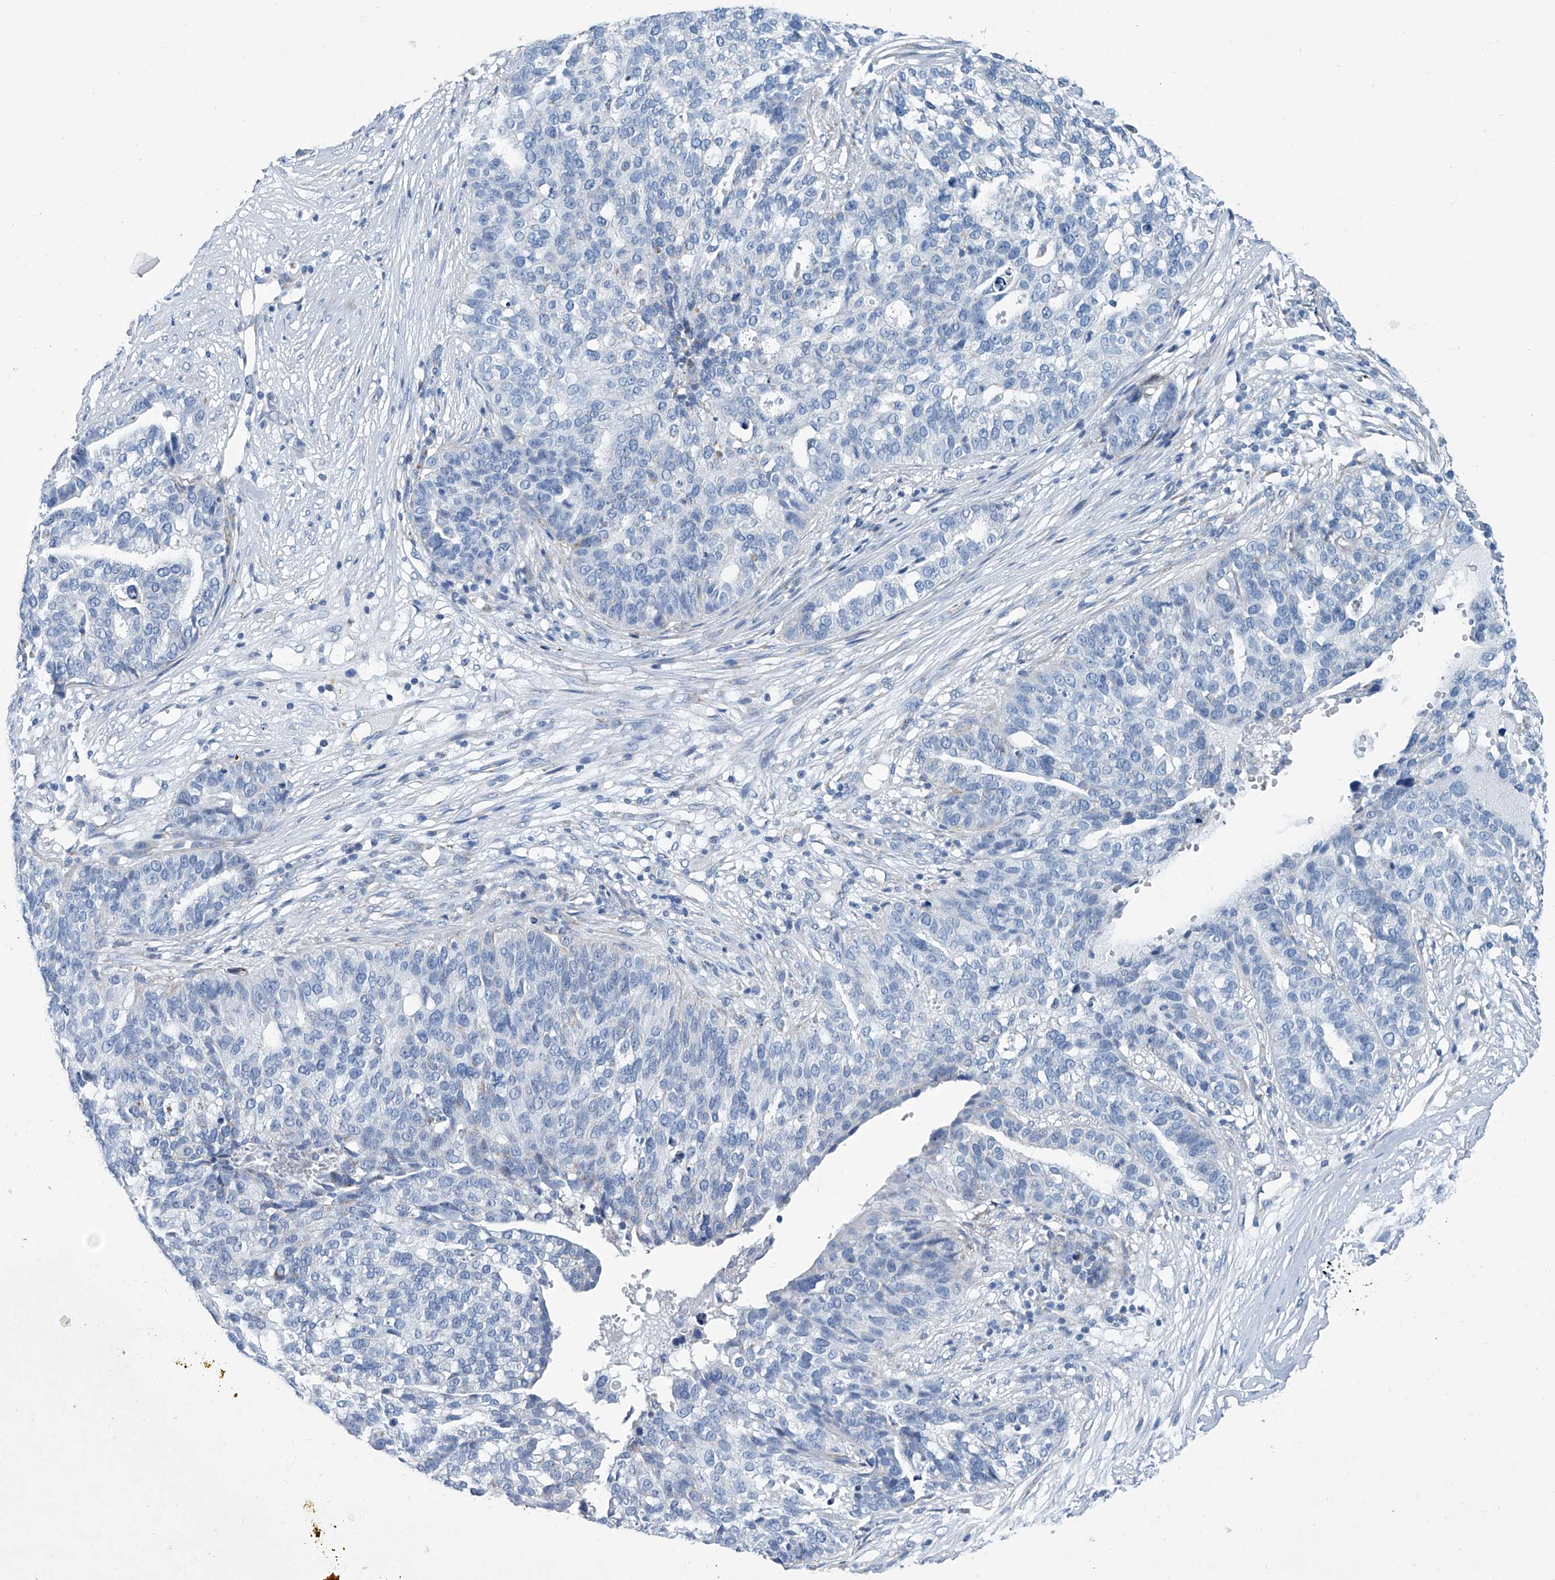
{"staining": {"intensity": "negative", "quantity": "none", "location": "none"}, "tissue": "ovarian cancer", "cell_type": "Tumor cells", "image_type": "cancer", "snomed": [{"axis": "morphology", "description": "Cystadenocarcinoma, serous, NOS"}, {"axis": "topography", "description": "Ovary"}], "caption": "An immunohistochemistry histopathology image of ovarian cancer is shown. There is no staining in tumor cells of ovarian cancer. (DAB (3,3'-diaminobenzidine) IHC, high magnification).", "gene": "MT-ND1", "patient": {"sex": "female", "age": 59}}